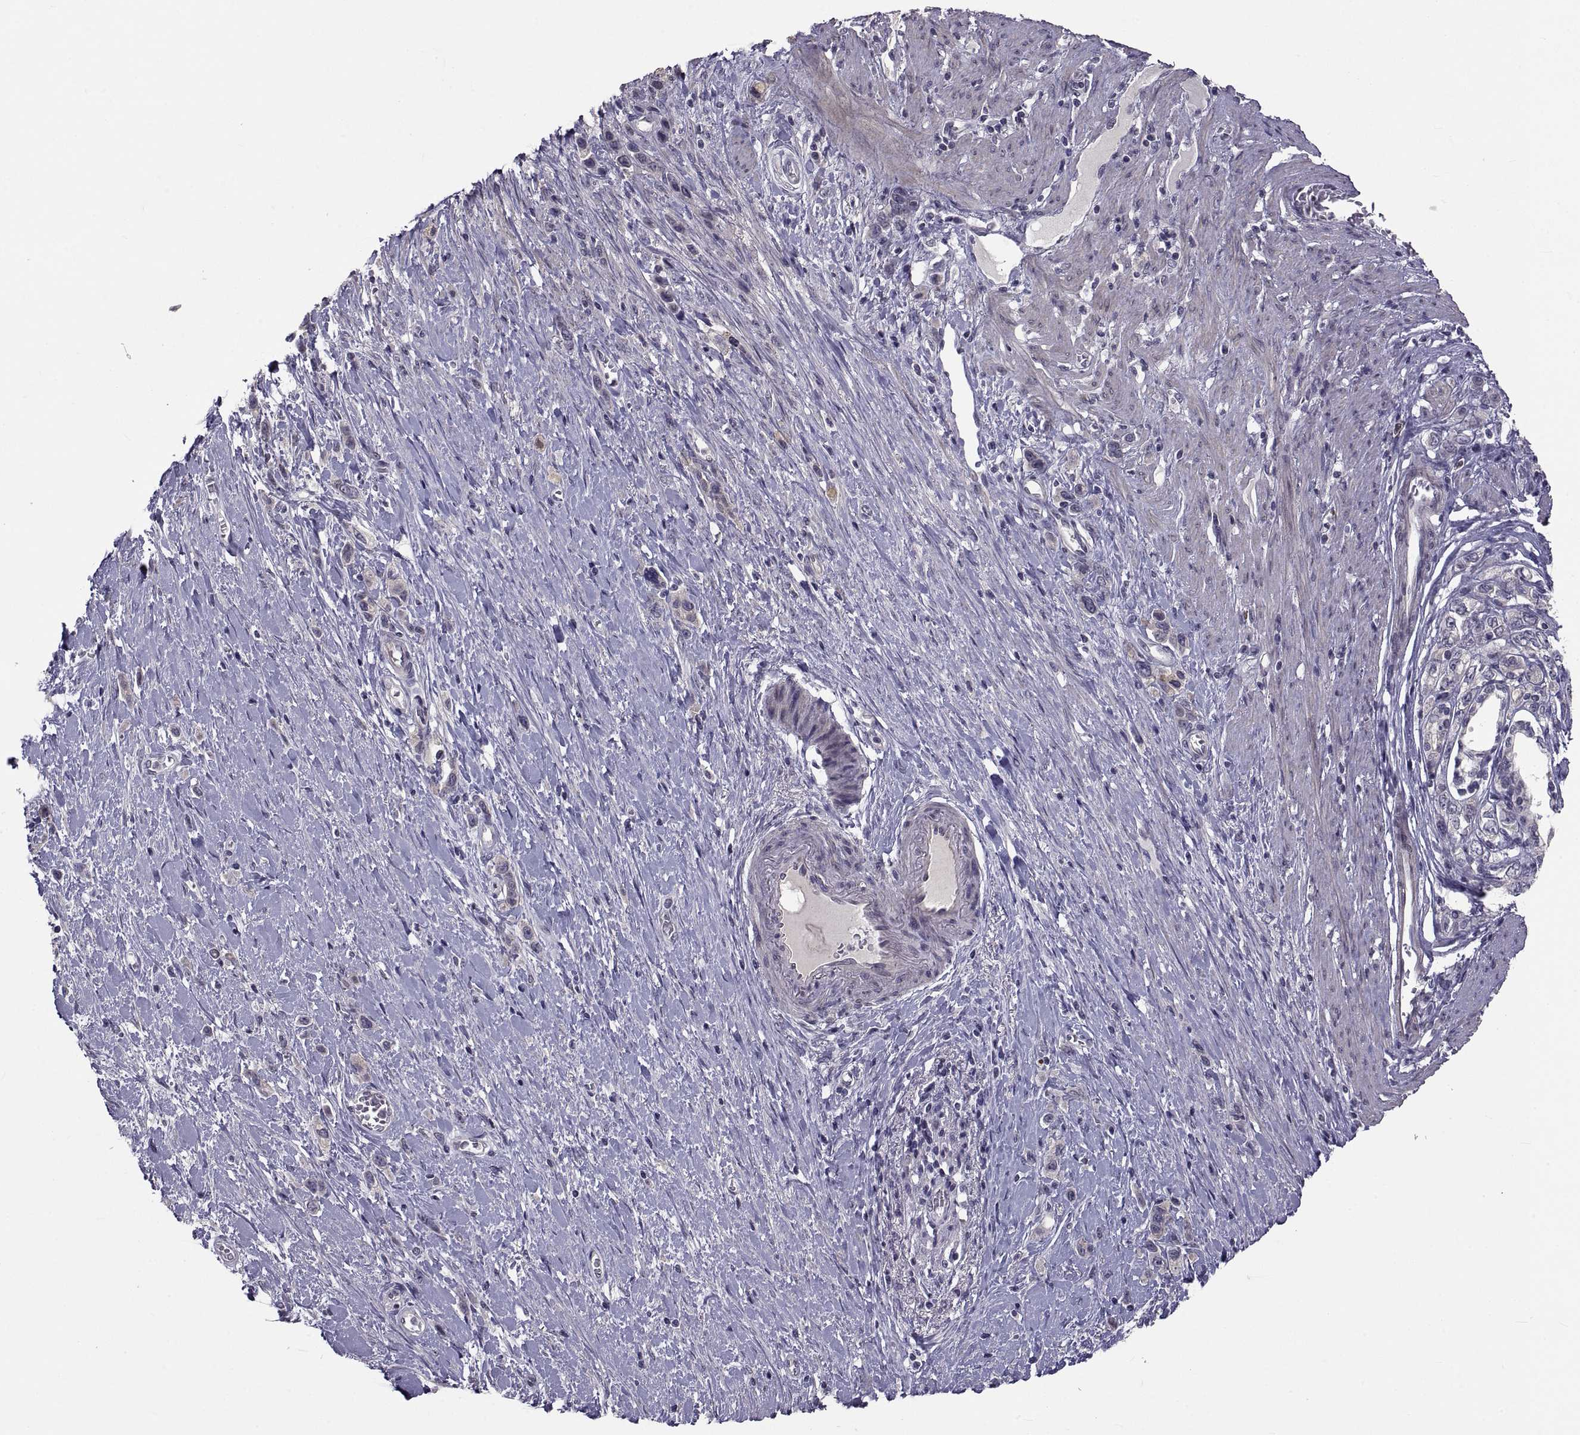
{"staining": {"intensity": "negative", "quantity": "none", "location": "none"}, "tissue": "stomach cancer", "cell_type": "Tumor cells", "image_type": "cancer", "snomed": [{"axis": "morphology", "description": "Normal tissue, NOS"}, {"axis": "morphology", "description": "Adenocarcinoma, NOS"}, {"axis": "morphology", "description": "Adenocarcinoma, High grade"}, {"axis": "topography", "description": "Stomach, upper"}, {"axis": "topography", "description": "Stomach"}], "caption": "A histopathology image of adenocarcinoma (high-grade) (stomach) stained for a protein reveals no brown staining in tumor cells.", "gene": "NPTX2", "patient": {"sex": "female", "age": 65}}